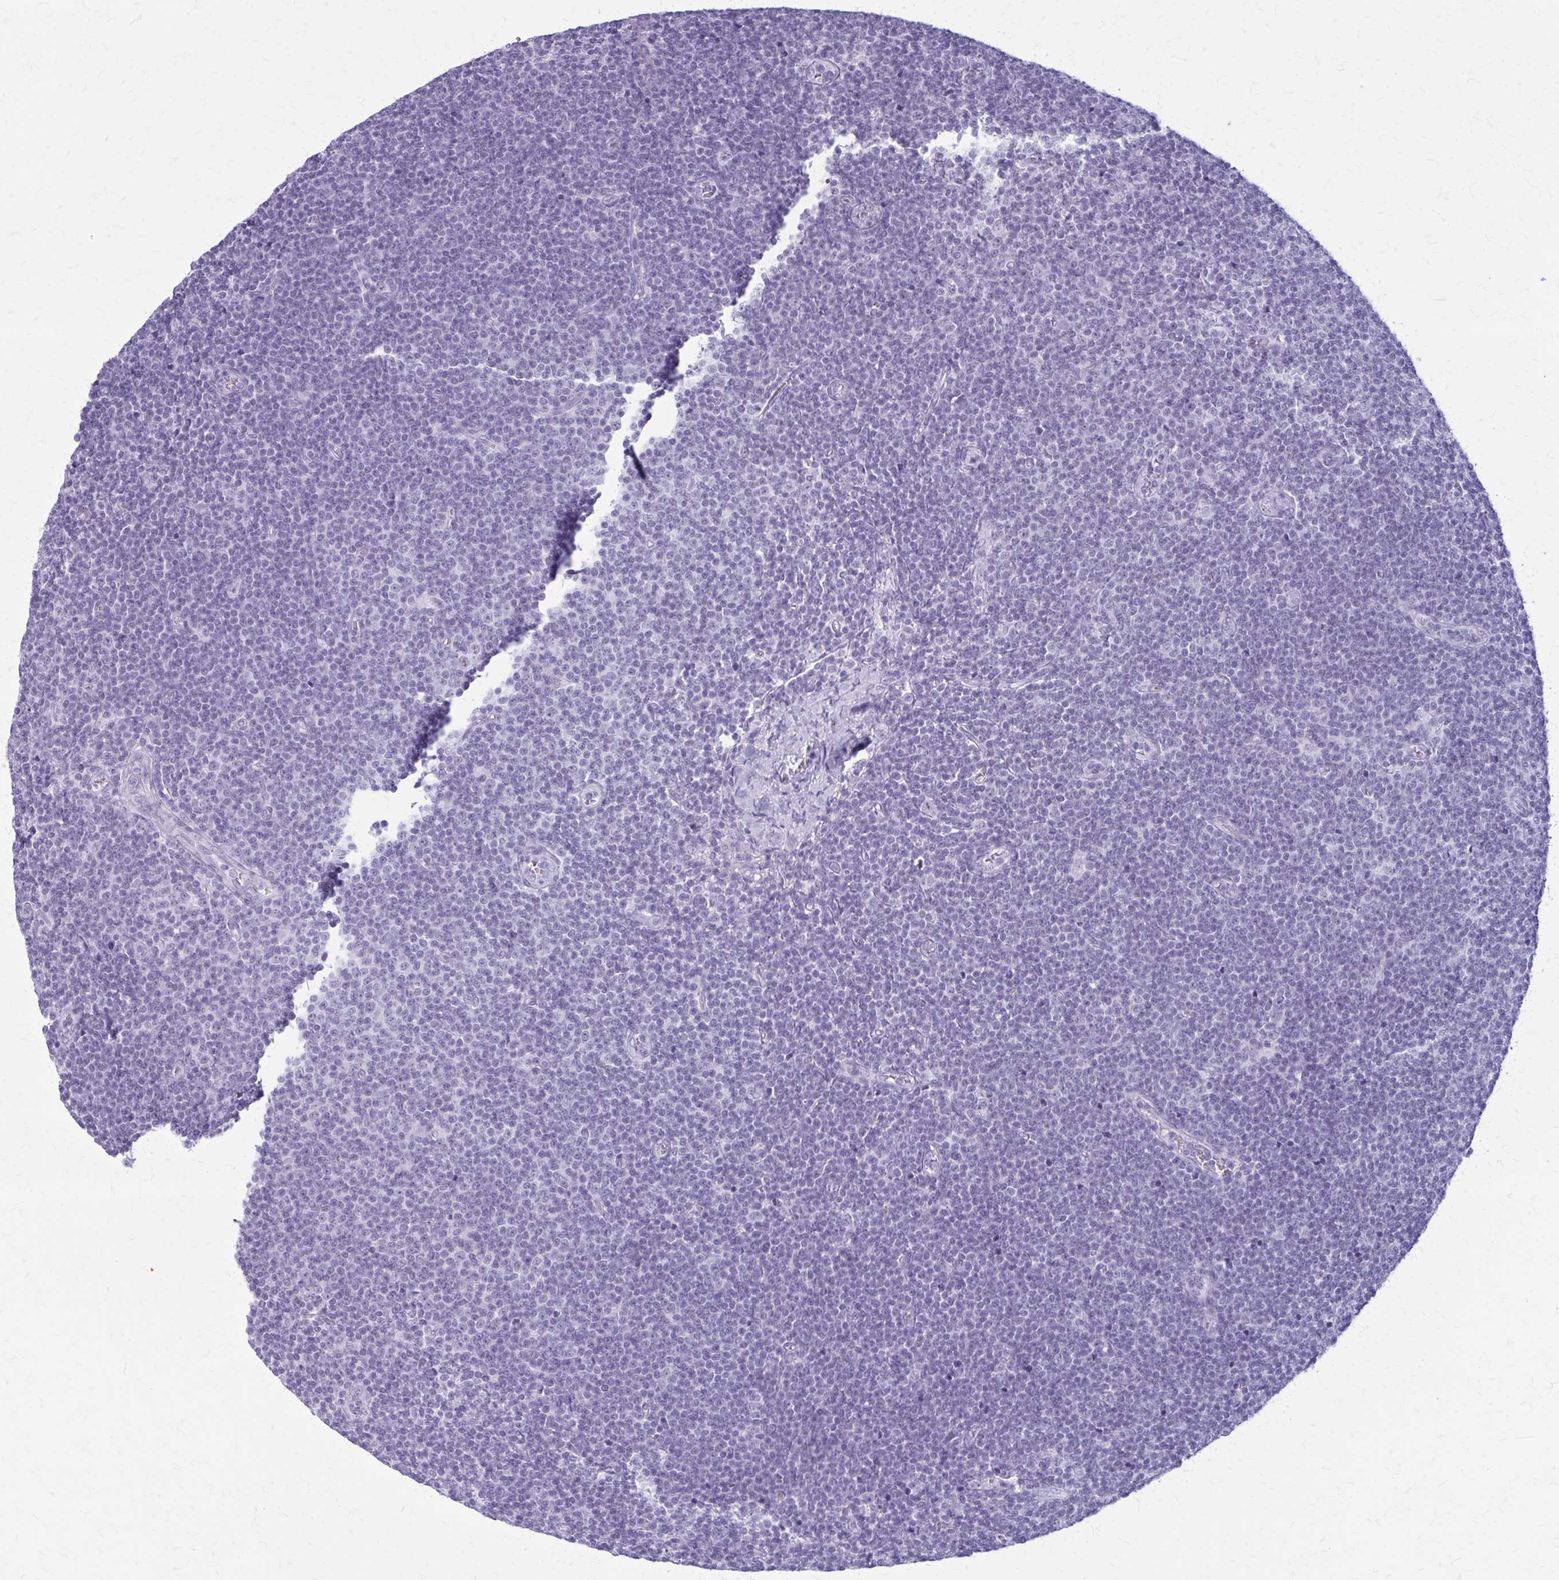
{"staining": {"intensity": "negative", "quantity": "none", "location": "none"}, "tissue": "lymphoma", "cell_type": "Tumor cells", "image_type": "cancer", "snomed": [{"axis": "morphology", "description": "Malignant lymphoma, non-Hodgkin's type, Low grade"}, {"axis": "topography", "description": "Lymph node"}], "caption": "A micrograph of human low-grade malignant lymphoma, non-Hodgkin's type is negative for staining in tumor cells.", "gene": "GAD1", "patient": {"sex": "male", "age": 48}}